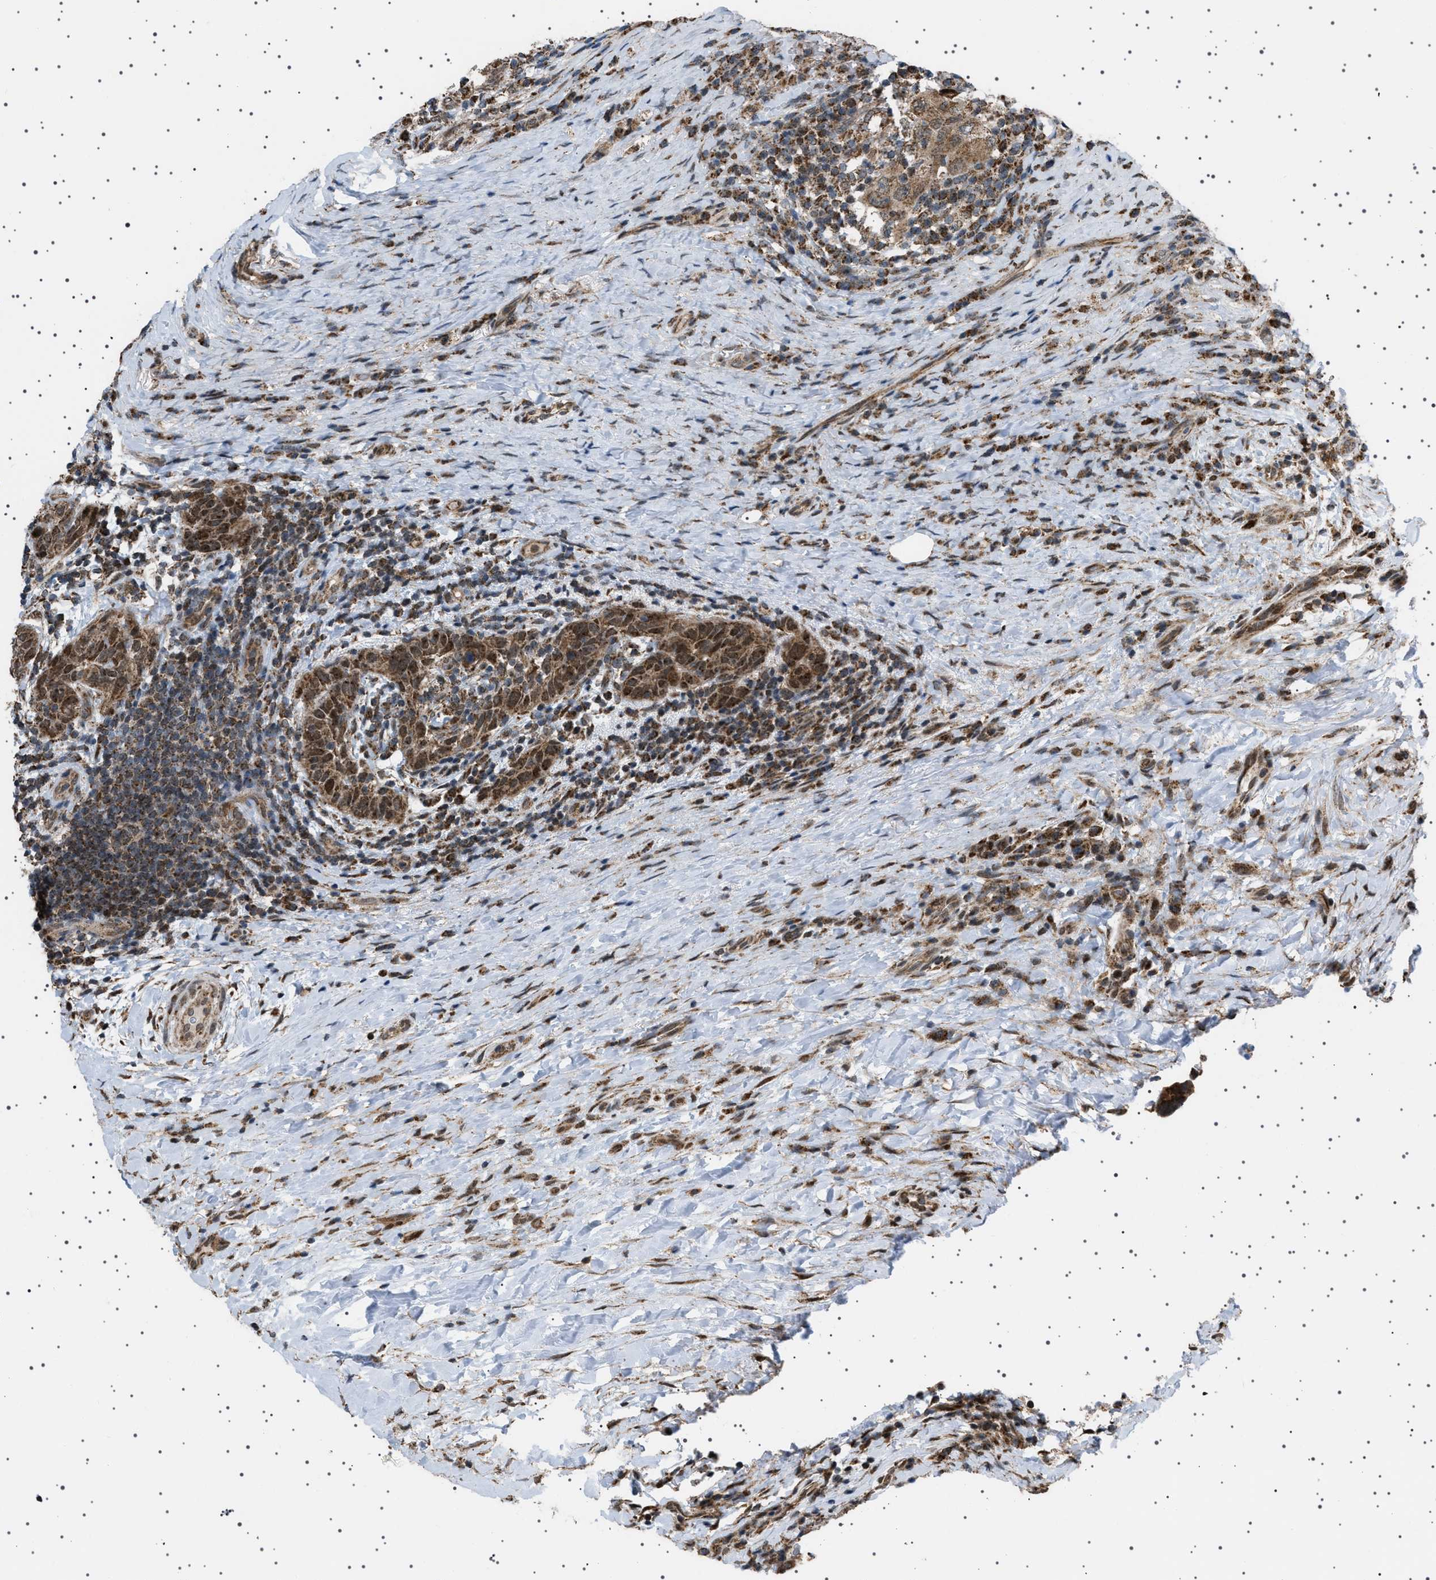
{"staining": {"intensity": "moderate", "quantity": ">75%", "location": "cytoplasmic/membranous,nuclear"}, "tissue": "breast cancer", "cell_type": "Tumor cells", "image_type": "cancer", "snomed": [{"axis": "morphology", "description": "Duct carcinoma"}, {"axis": "topography", "description": "Breast"}], "caption": "Protein analysis of breast cancer tissue shows moderate cytoplasmic/membranous and nuclear positivity in approximately >75% of tumor cells.", "gene": "MELK", "patient": {"sex": "female", "age": 37}}